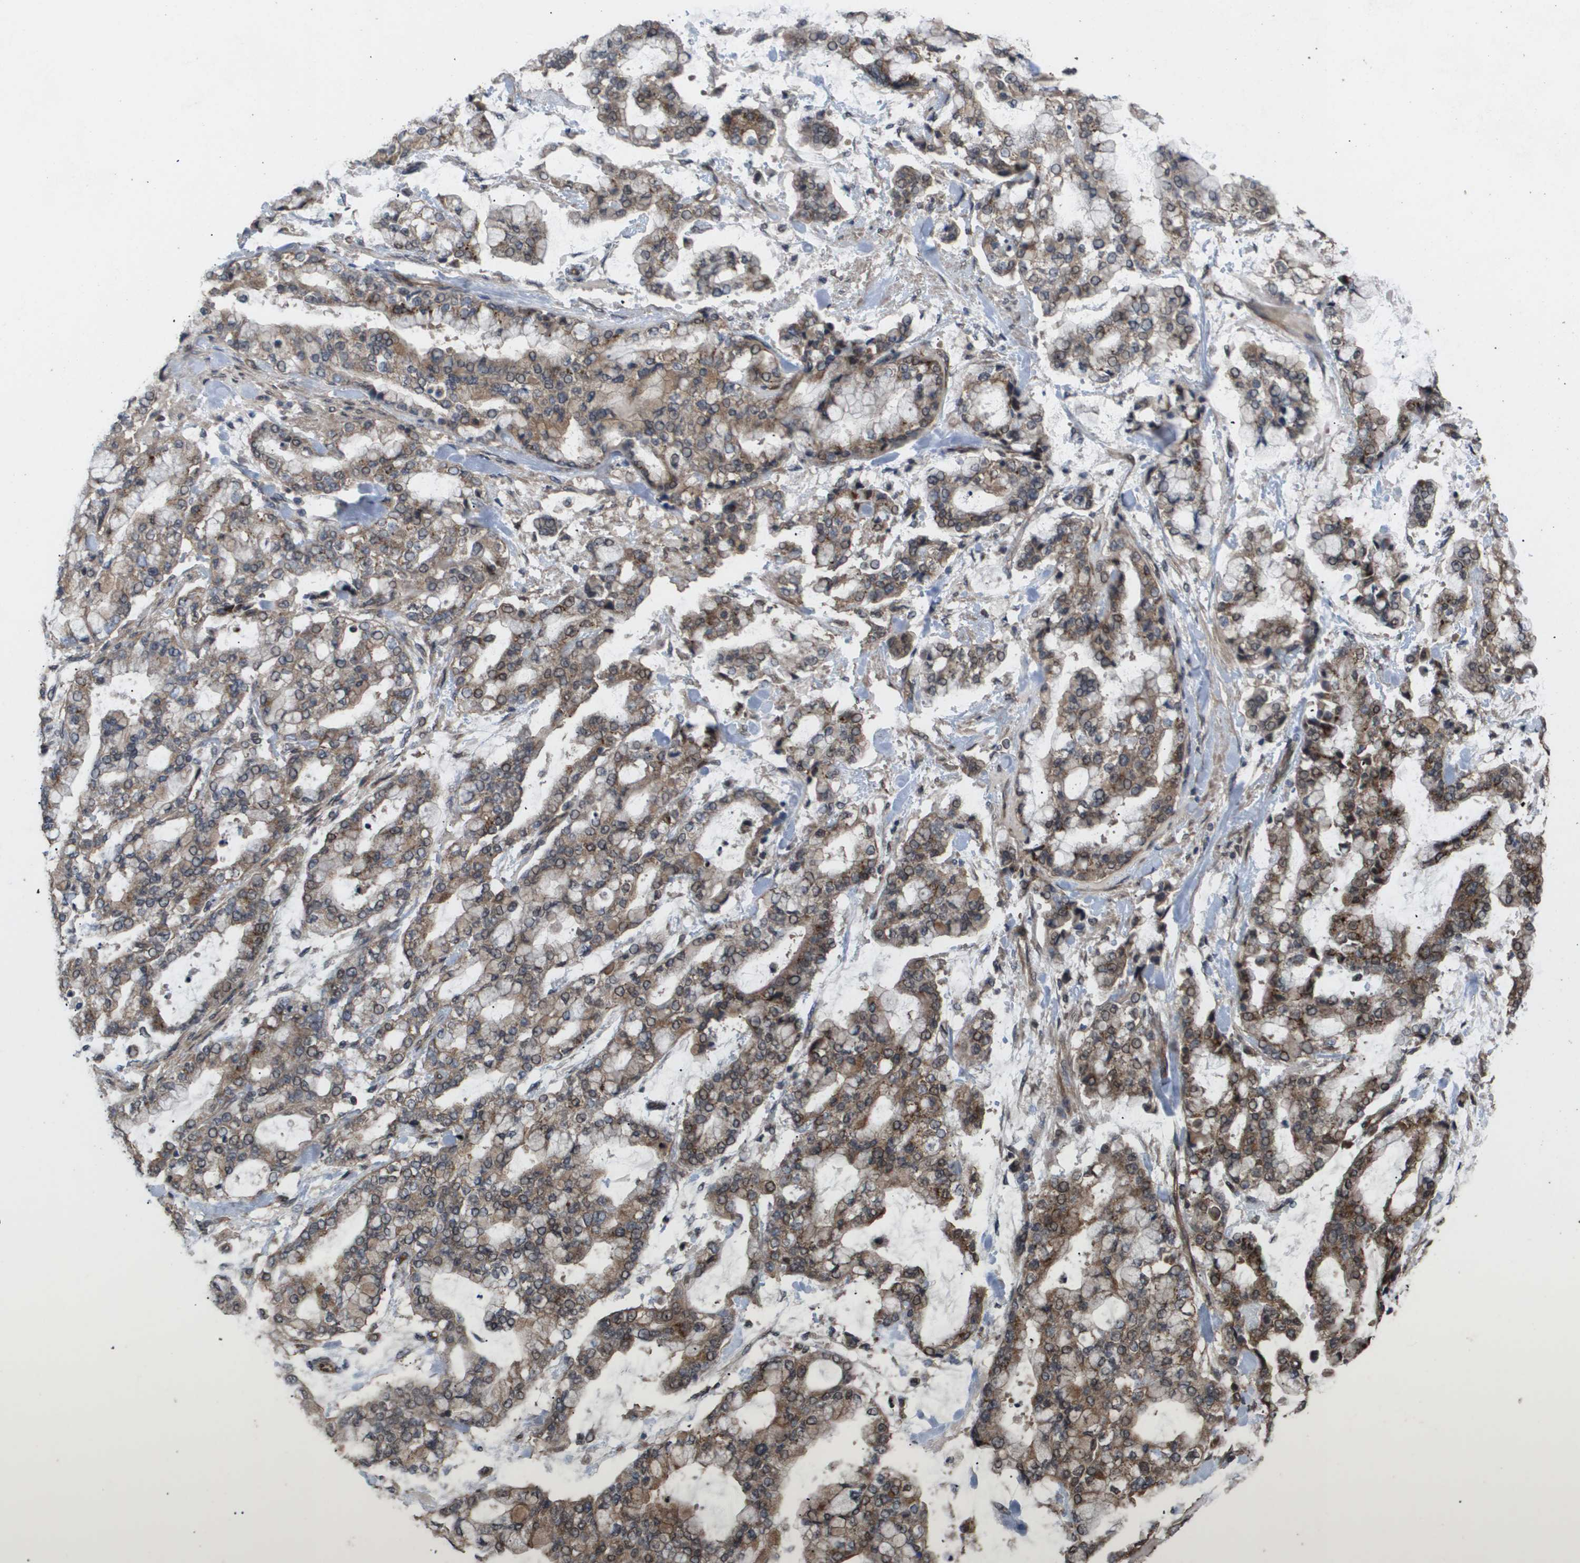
{"staining": {"intensity": "moderate", "quantity": ">75%", "location": "cytoplasmic/membranous"}, "tissue": "stomach cancer", "cell_type": "Tumor cells", "image_type": "cancer", "snomed": [{"axis": "morphology", "description": "Normal tissue, NOS"}, {"axis": "morphology", "description": "Adenocarcinoma, NOS"}, {"axis": "topography", "description": "Stomach, upper"}, {"axis": "topography", "description": "Stomach"}], "caption": "Brown immunohistochemical staining in stomach cancer displays moderate cytoplasmic/membranous positivity in approximately >75% of tumor cells.", "gene": "CUL5", "patient": {"sex": "male", "age": 76}}